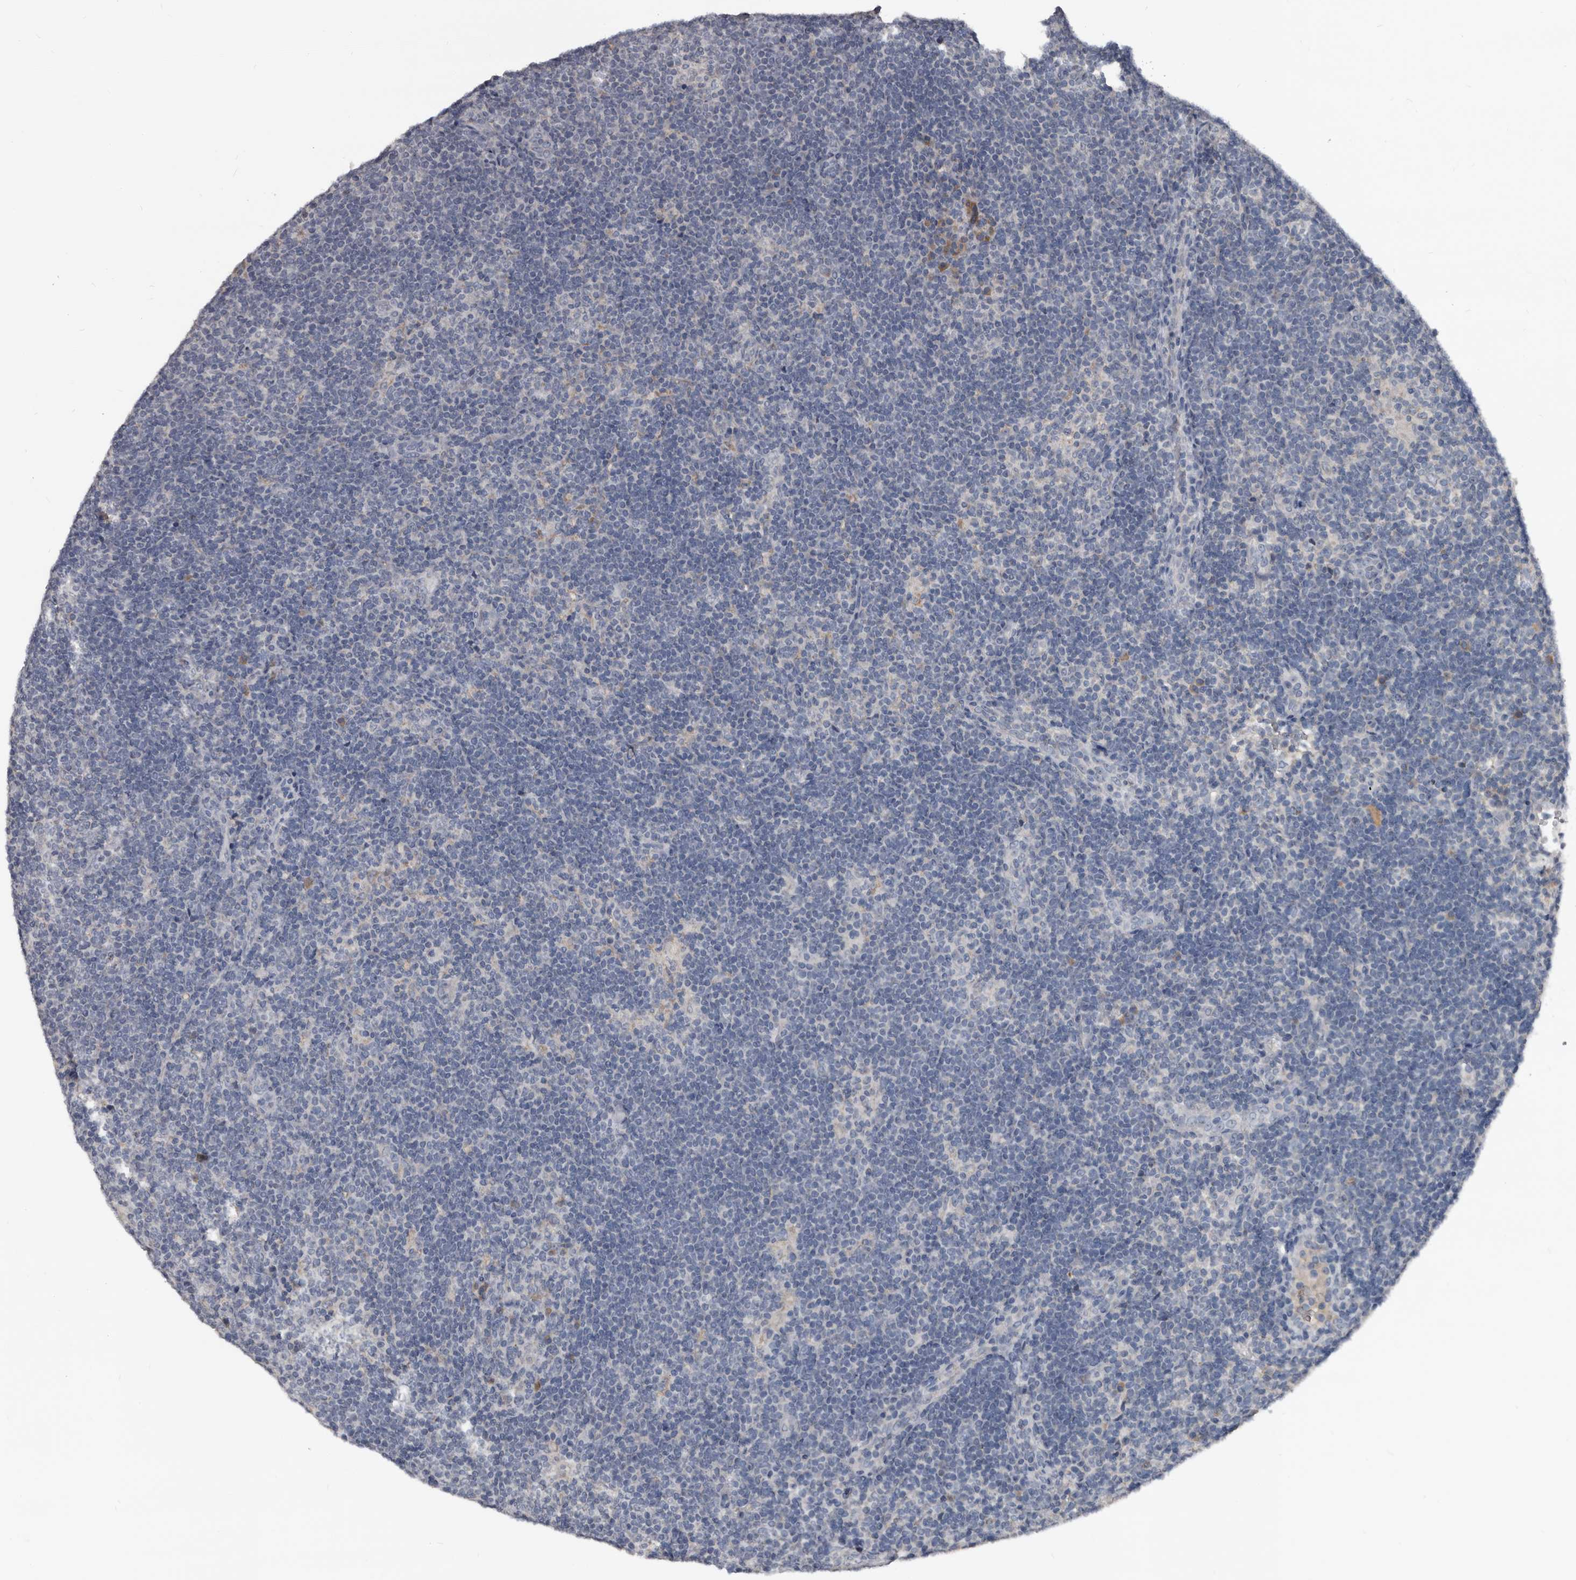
{"staining": {"intensity": "negative", "quantity": "none", "location": "none"}, "tissue": "lymphoma", "cell_type": "Tumor cells", "image_type": "cancer", "snomed": [{"axis": "morphology", "description": "Hodgkin's disease, NOS"}, {"axis": "topography", "description": "Lymph node"}], "caption": "High magnification brightfield microscopy of Hodgkin's disease stained with DAB (brown) and counterstained with hematoxylin (blue): tumor cells show no significant positivity. Nuclei are stained in blue.", "gene": "GREB1", "patient": {"sex": "female", "age": 57}}